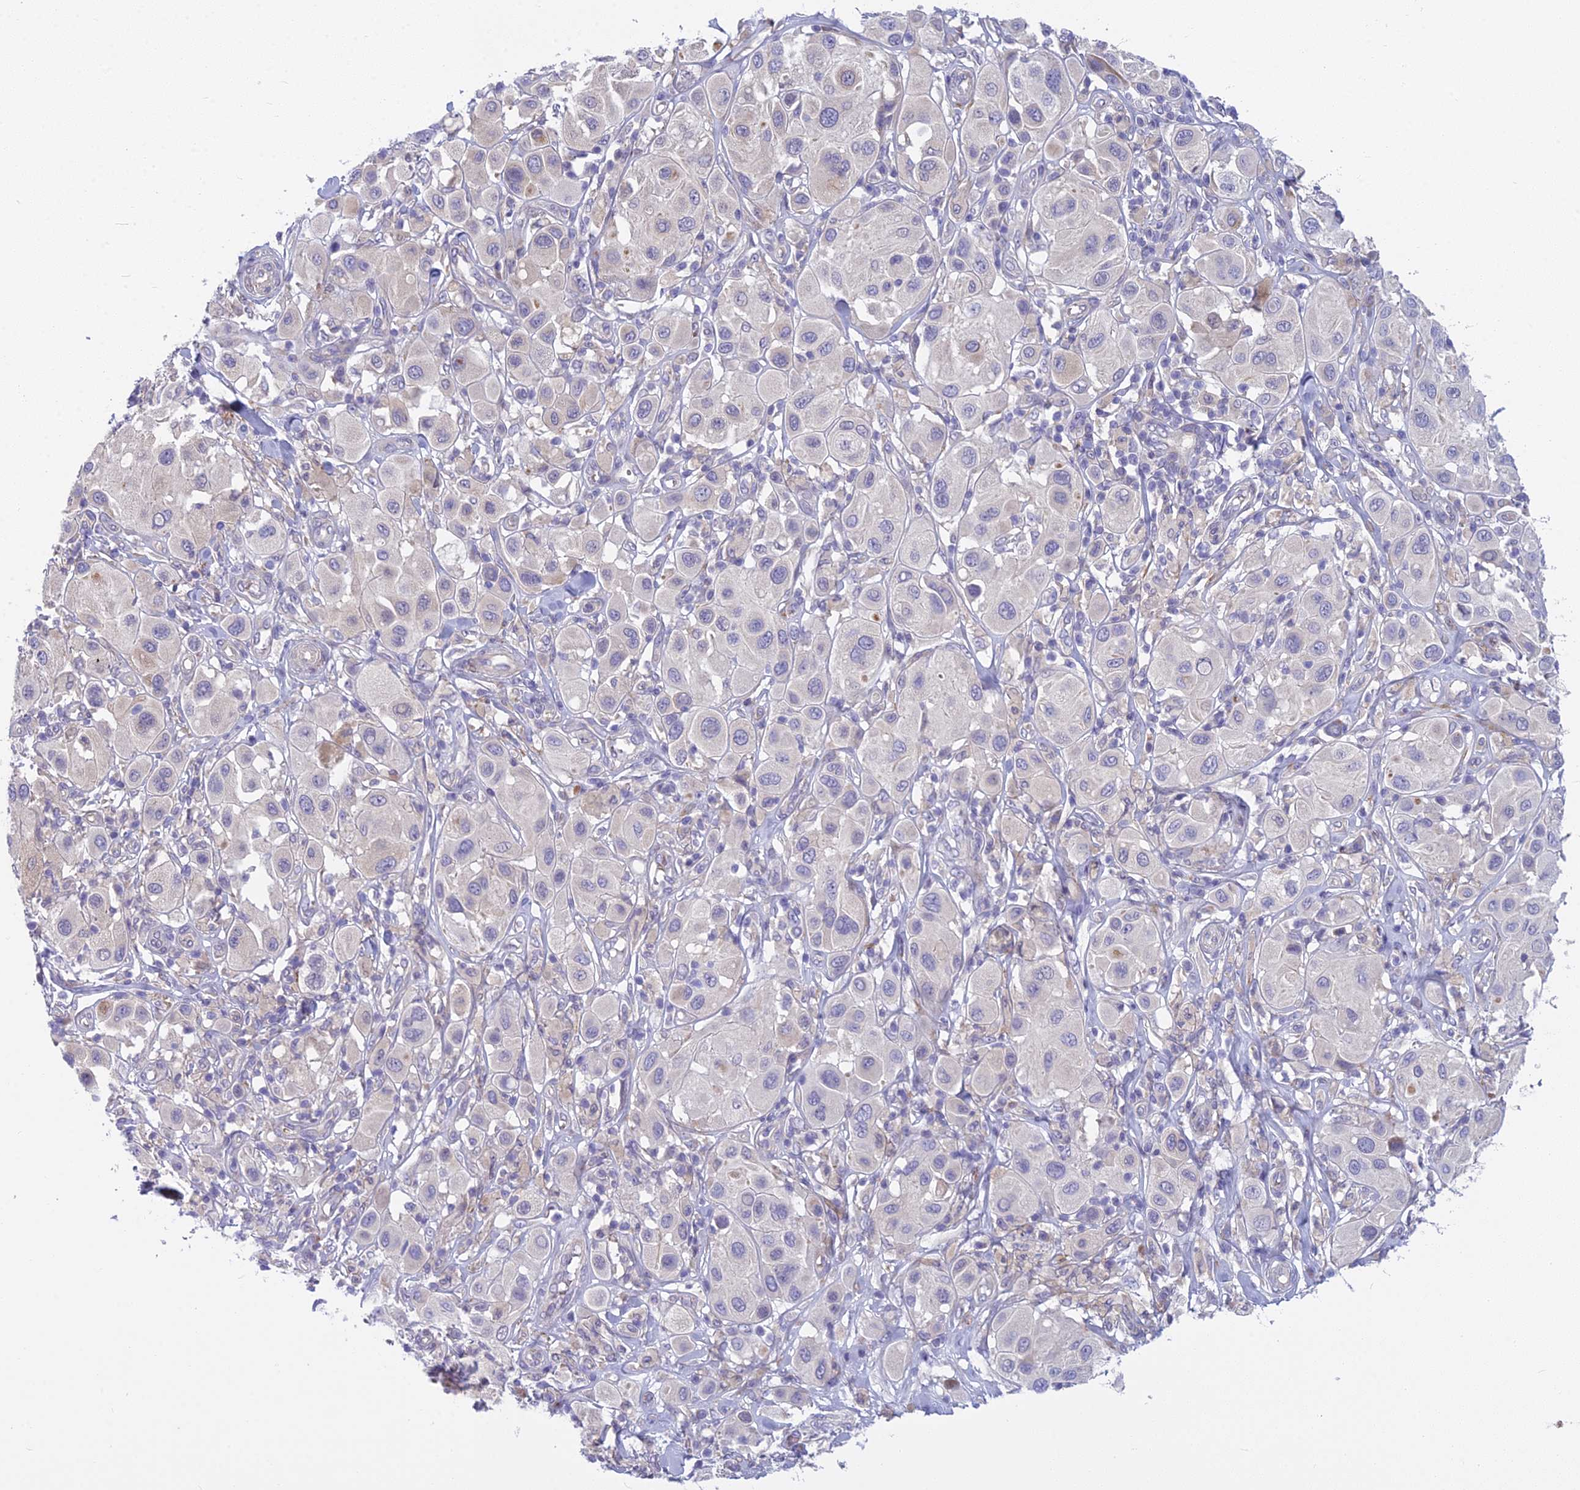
{"staining": {"intensity": "negative", "quantity": "none", "location": "none"}, "tissue": "melanoma", "cell_type": "Tumor cells", "image_type": "cancer", "snomed": [{"axis": "morphology", "description": "Malignant melanoma, Metastatic site"}, {"axis": "topography", "description": "Skin"}], "caption": "Malignant melanoma (metastatic site) stained for a protein using immunohistochemistry (IHC) shows no expression tumor cells.", "gene": "PCDHB14", "patient": {"sex": "male", "age": 41}}